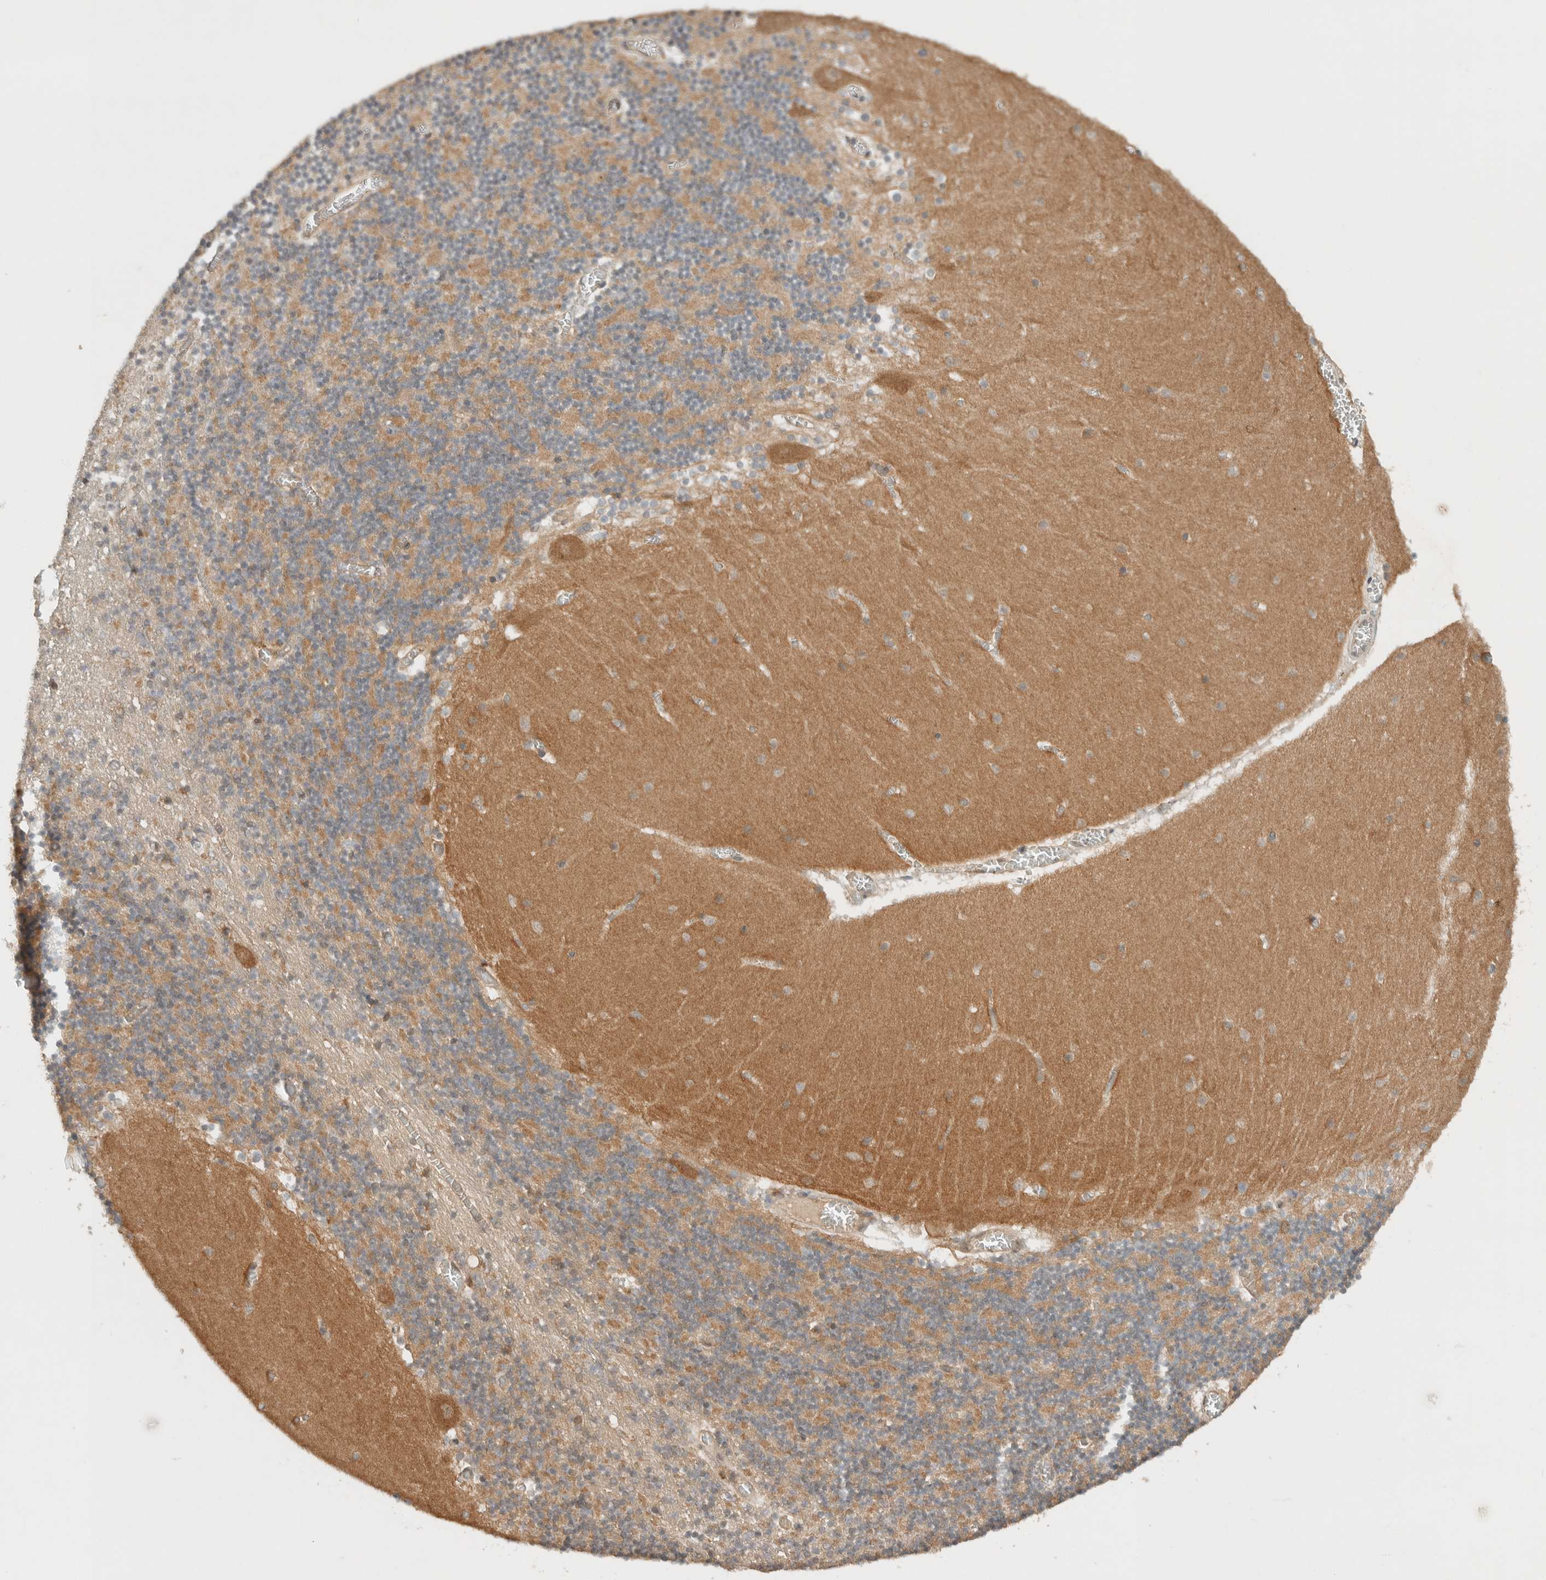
{"staining": {"intensity": "moderate", "quantity": ">75%", "location": "cytoplasmic/membranous"}, "tissue": "cerebellum", "cell_type": "Cells in granular layer", "image_type": "normal", "snomed": [{"axis": "morphology", "description": "Normal tissue, NOS"}, {"axis": "topography", "description": "Cerebellum"}], "caption": "Moderate cytoplasmic/membranous positivity is seen in approximately >75% of cells in granular layer in normal cerebellum.", "gene": "ARFGEF2", "patient": {"sex": "female", "age": 28}}